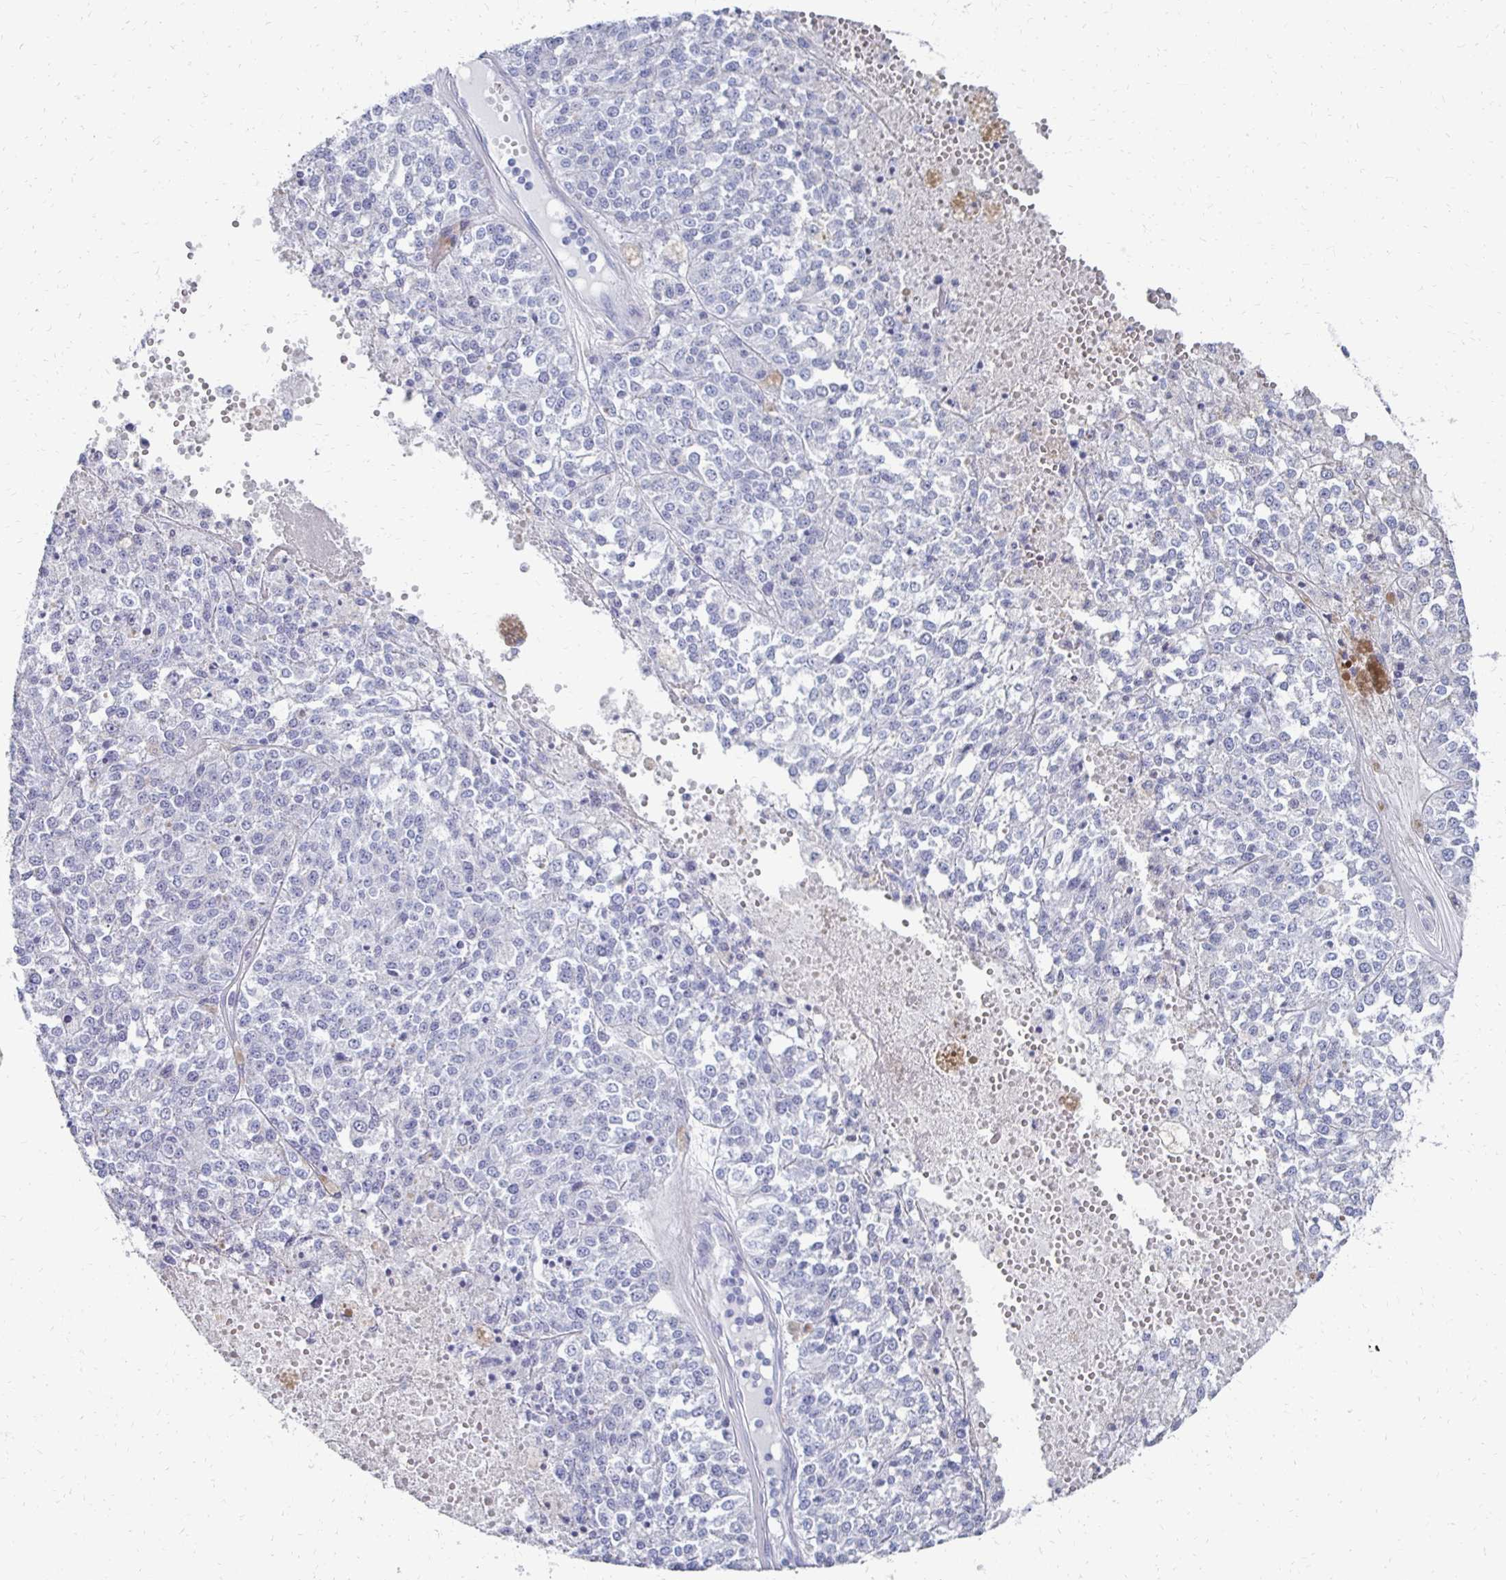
{"staining": {"intensity": "negative", "quantity": "none", "location": "none"}, "tissue": "melanoma", "cell_type": "Tumor cells", "image_type": "cancer", "snomed": [{"axis": "morphology", "description": "Malignant melanoma, Metastatic site"}, {"axis": "topography", "description": "Lymph node"}], "caption": "Tumor cells are negative for brown protein staining in melanoma.", "gene": "SYCP3", "patient": {"sex": "female", "age": 64}}